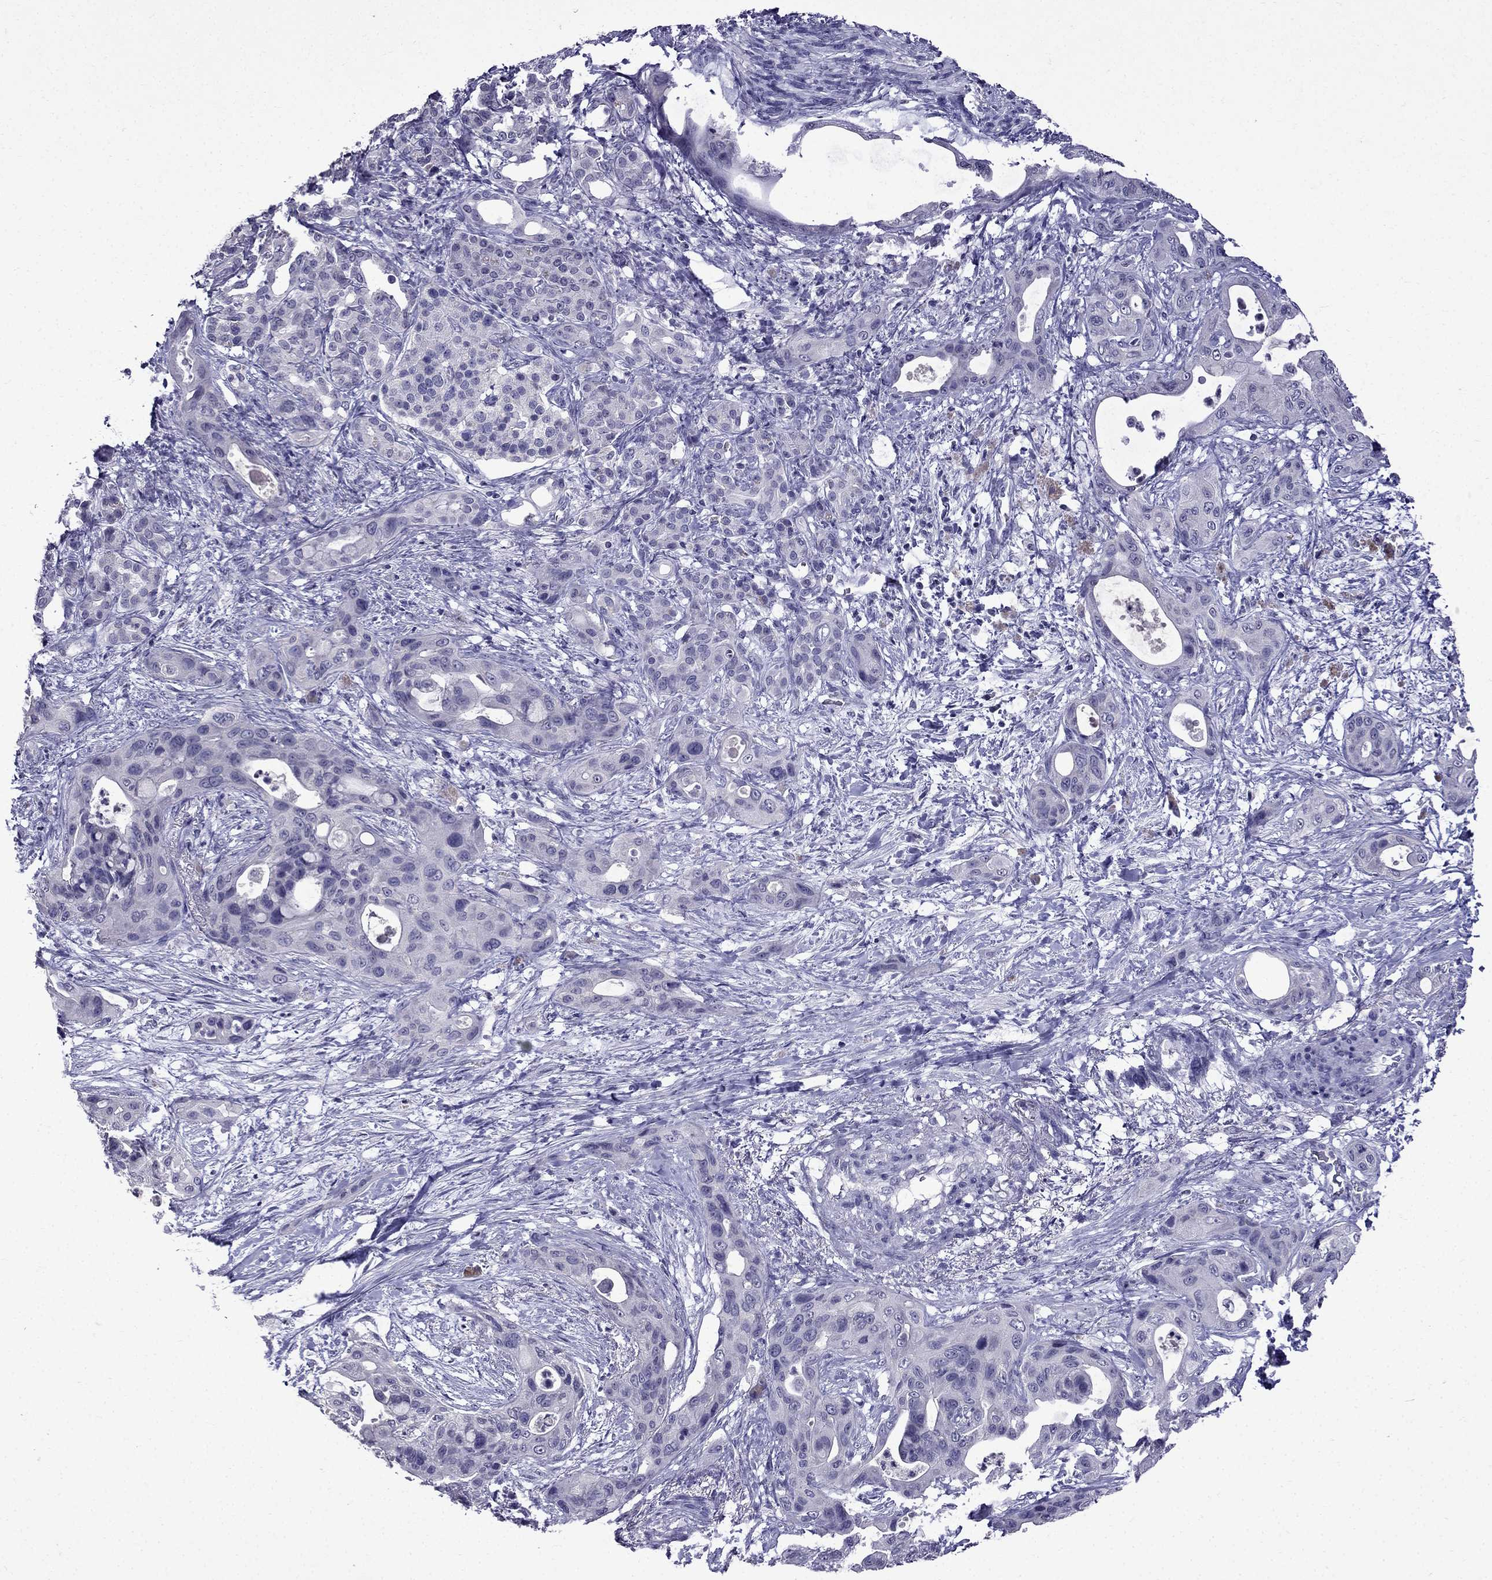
{"staining": {"intensity": "negative", "quantity": "none", "location": "none"}, "tissue": "pancreatic cancer", "cell_type": "Tumor cells", "image_type": "cancer", "snomed": [{"axis": "morphology", "description": "Adenocarcinoma, NOS"}, {"axis": "topography", "description": "Pancreas"}], "caption": "Human pancreatic cancer stained for a protein using IHC reveals no positivity in tumor cells.", "gene": "DNAH17", "patient": {"sex": "male", "age": 71}}